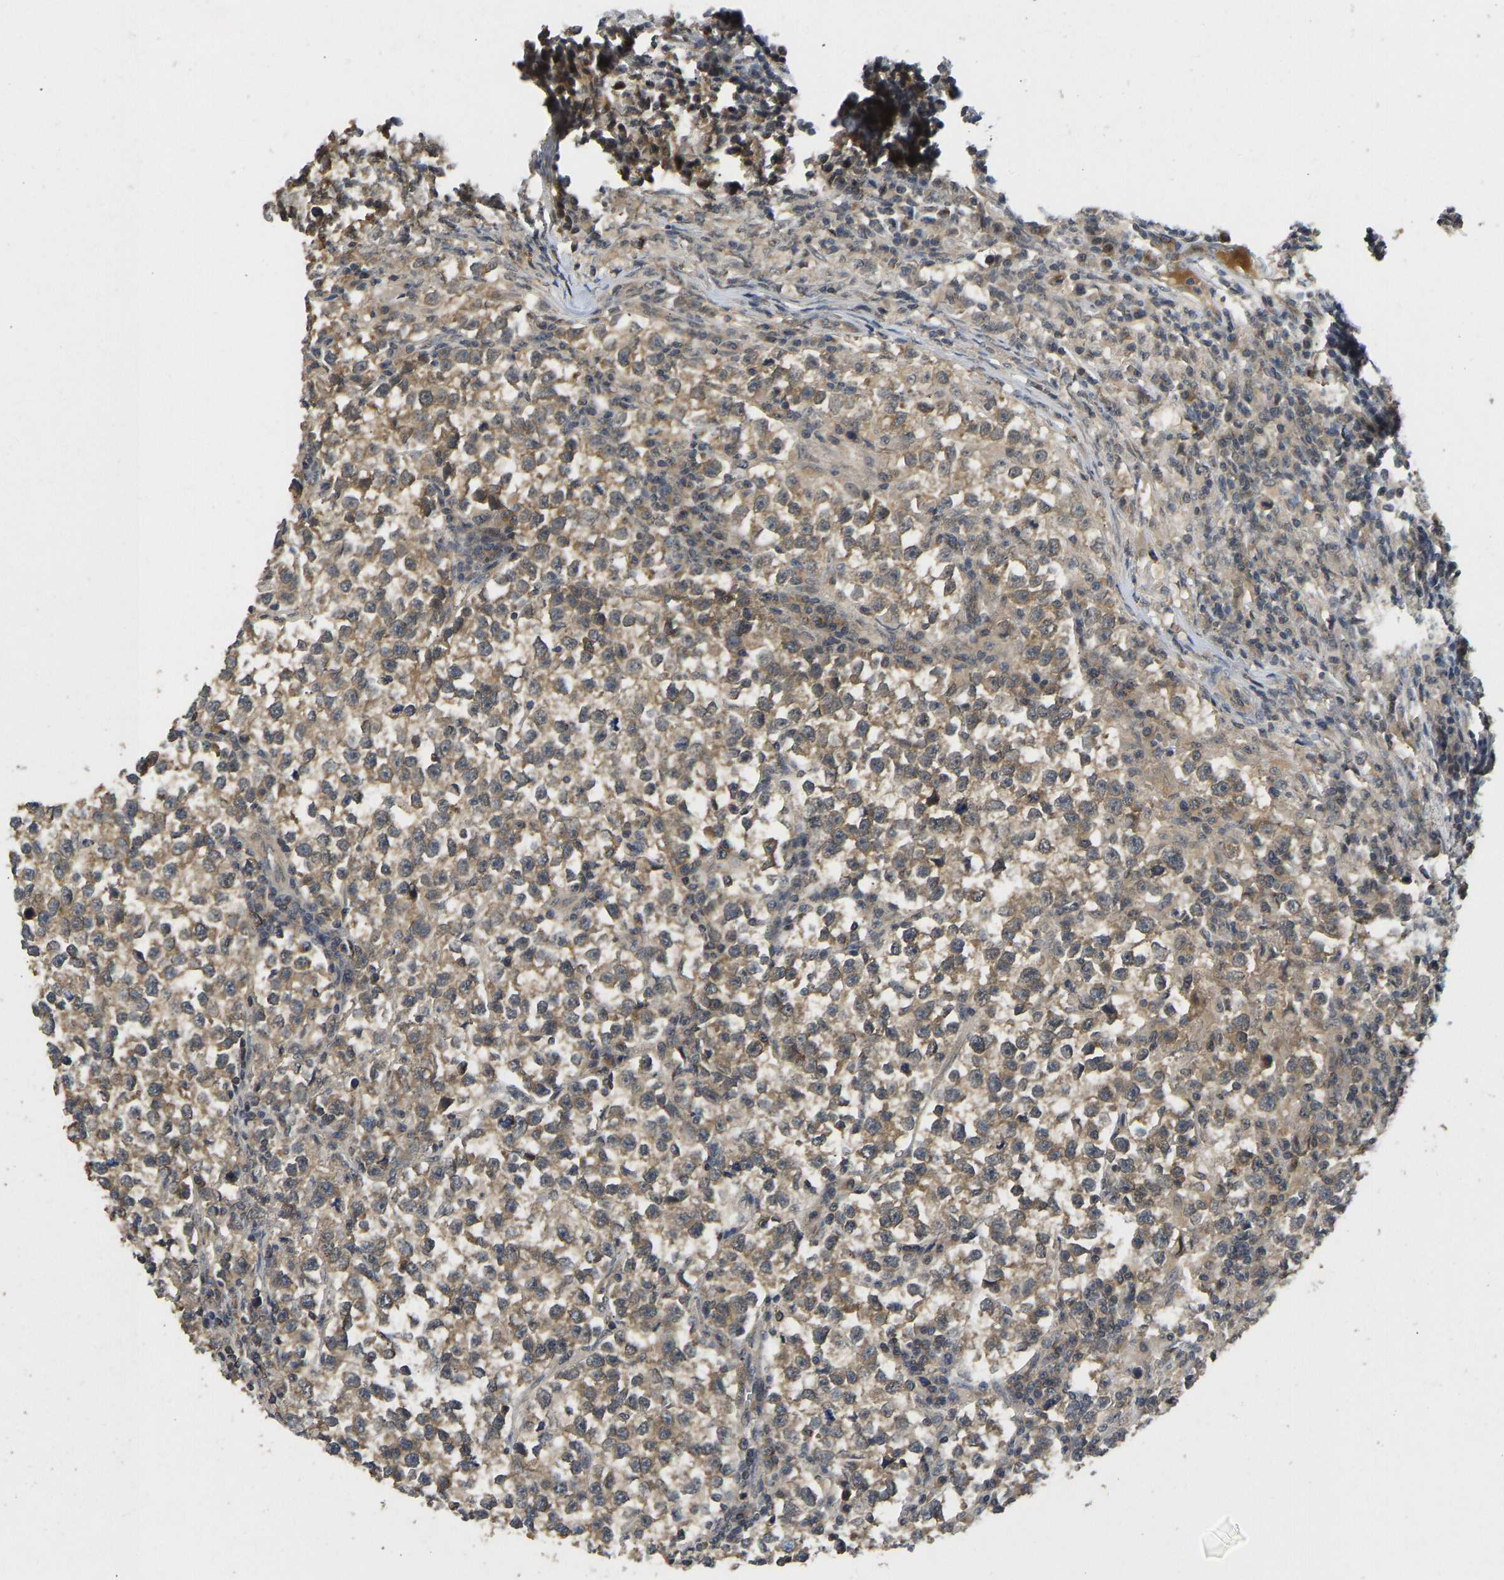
{"staining": {"intensity": "moderate", "quantity": ">75%", "location": "cytoplasmic/membranous"}, "tissue": "testis cancer", "cell_type": "Tumor cells", "image_type": "cancer", "snomed": [{"axis": "morphology", "description": "Normal tissue, NOS"}, {"axis": "morphology", "description": "Seminoma, NOS"}, {"axis": "topography", "description": "Testis"}], "caption": "There is medium levels of moderate cytoplasmic/membranous staining in tumor cells of seminoma (testis), as demonstrated by immunohistochemical staining (brown color).", "gene": "NDRG3", "patient": {"sex": "male", "age": 43}}